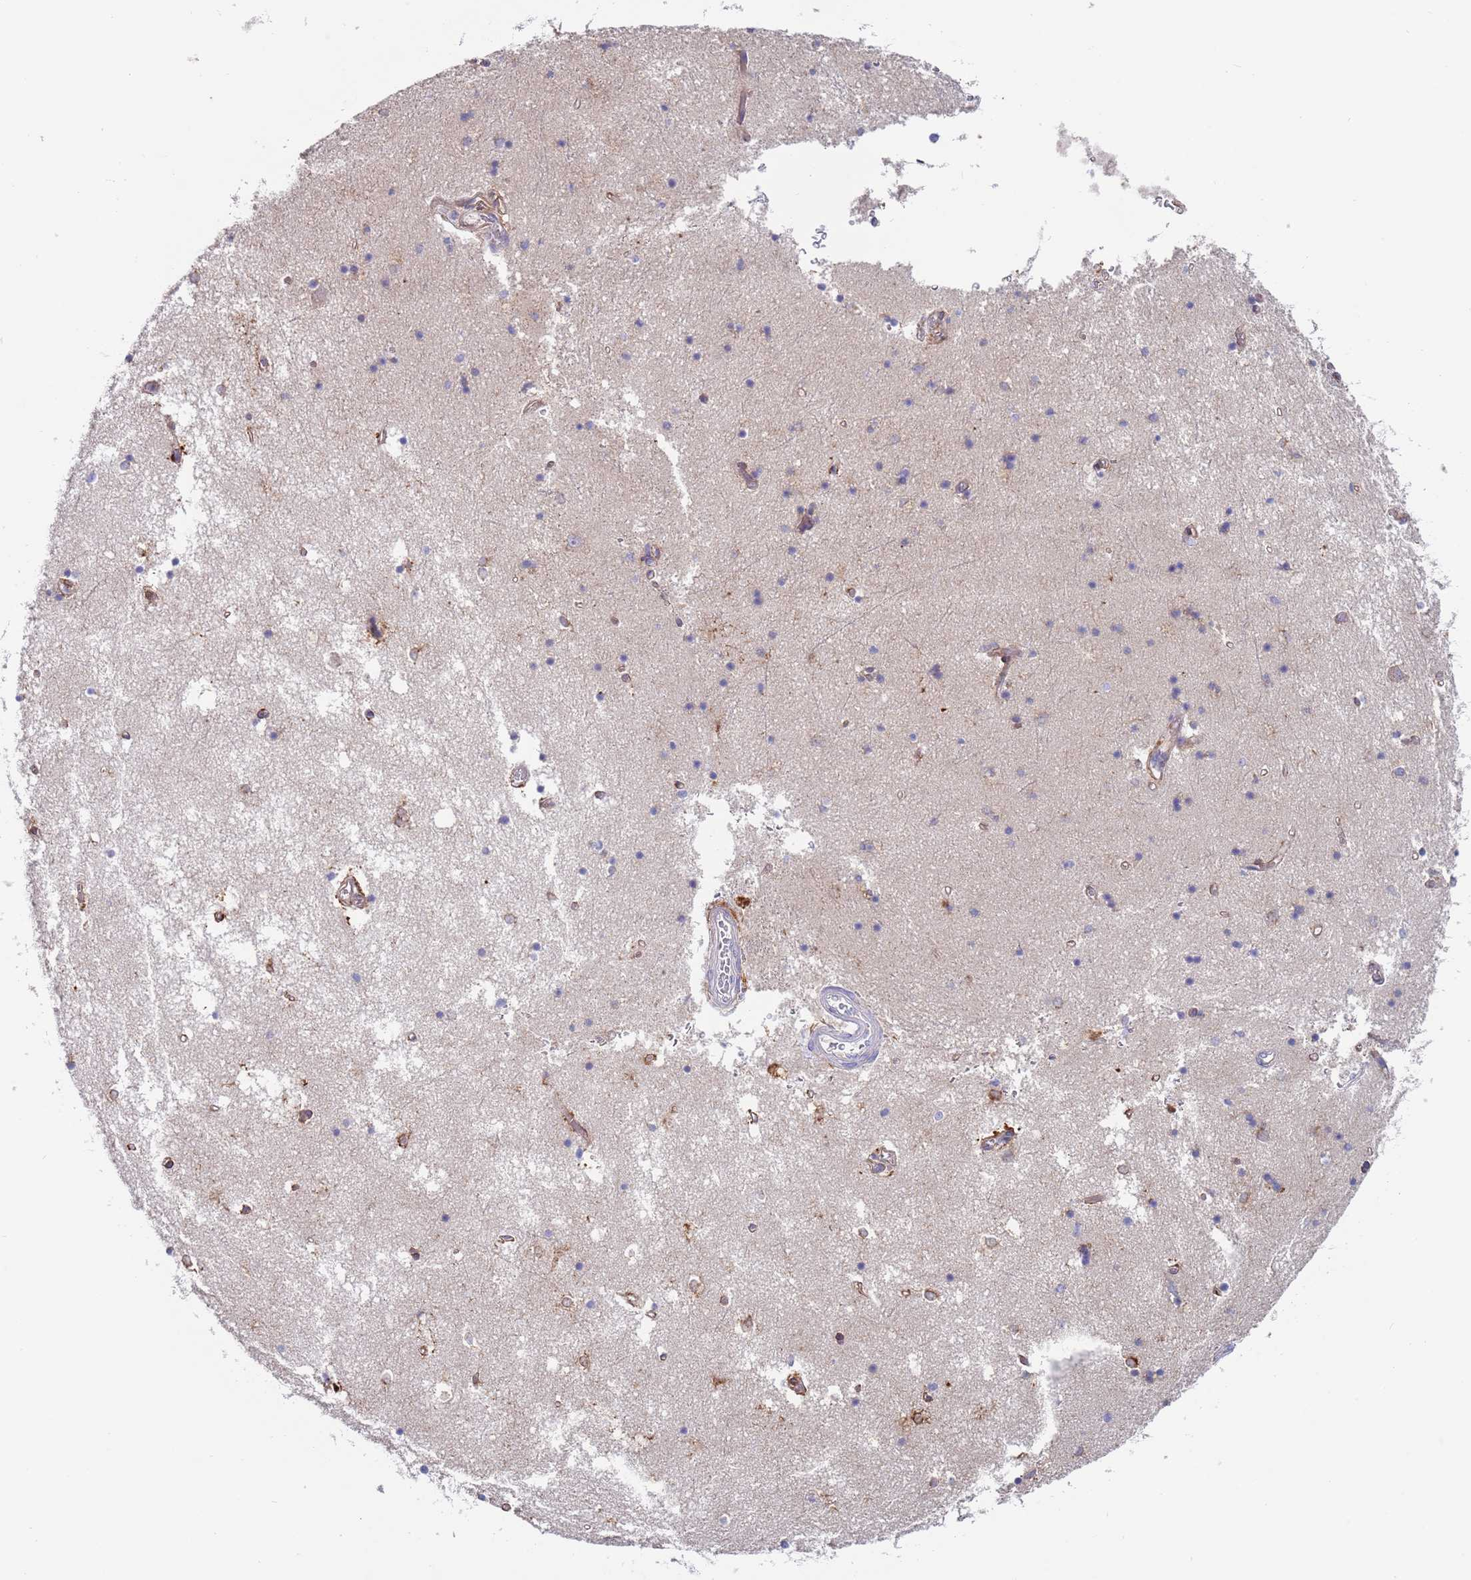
{"staining": {"intensity": "negative", "quantity": "none", "location": "none"}, "tissue": "hippocampus", "cell_type": "Glial cells", "image_type": "normal", "snomed": [{"axis": "morphology", "description": "Normal tissue, NOS"}, {"axis": "topography", "description": "Hippocampus"}], "caption": "Glial cells are negative for brown protein staining in benign hippocampus. (DAB immunohistochemistry visualized using brightfield microscopy, high magnification).", "gene": "ENSG00000286098", "patient": {"sex": "male", "age": 70}}